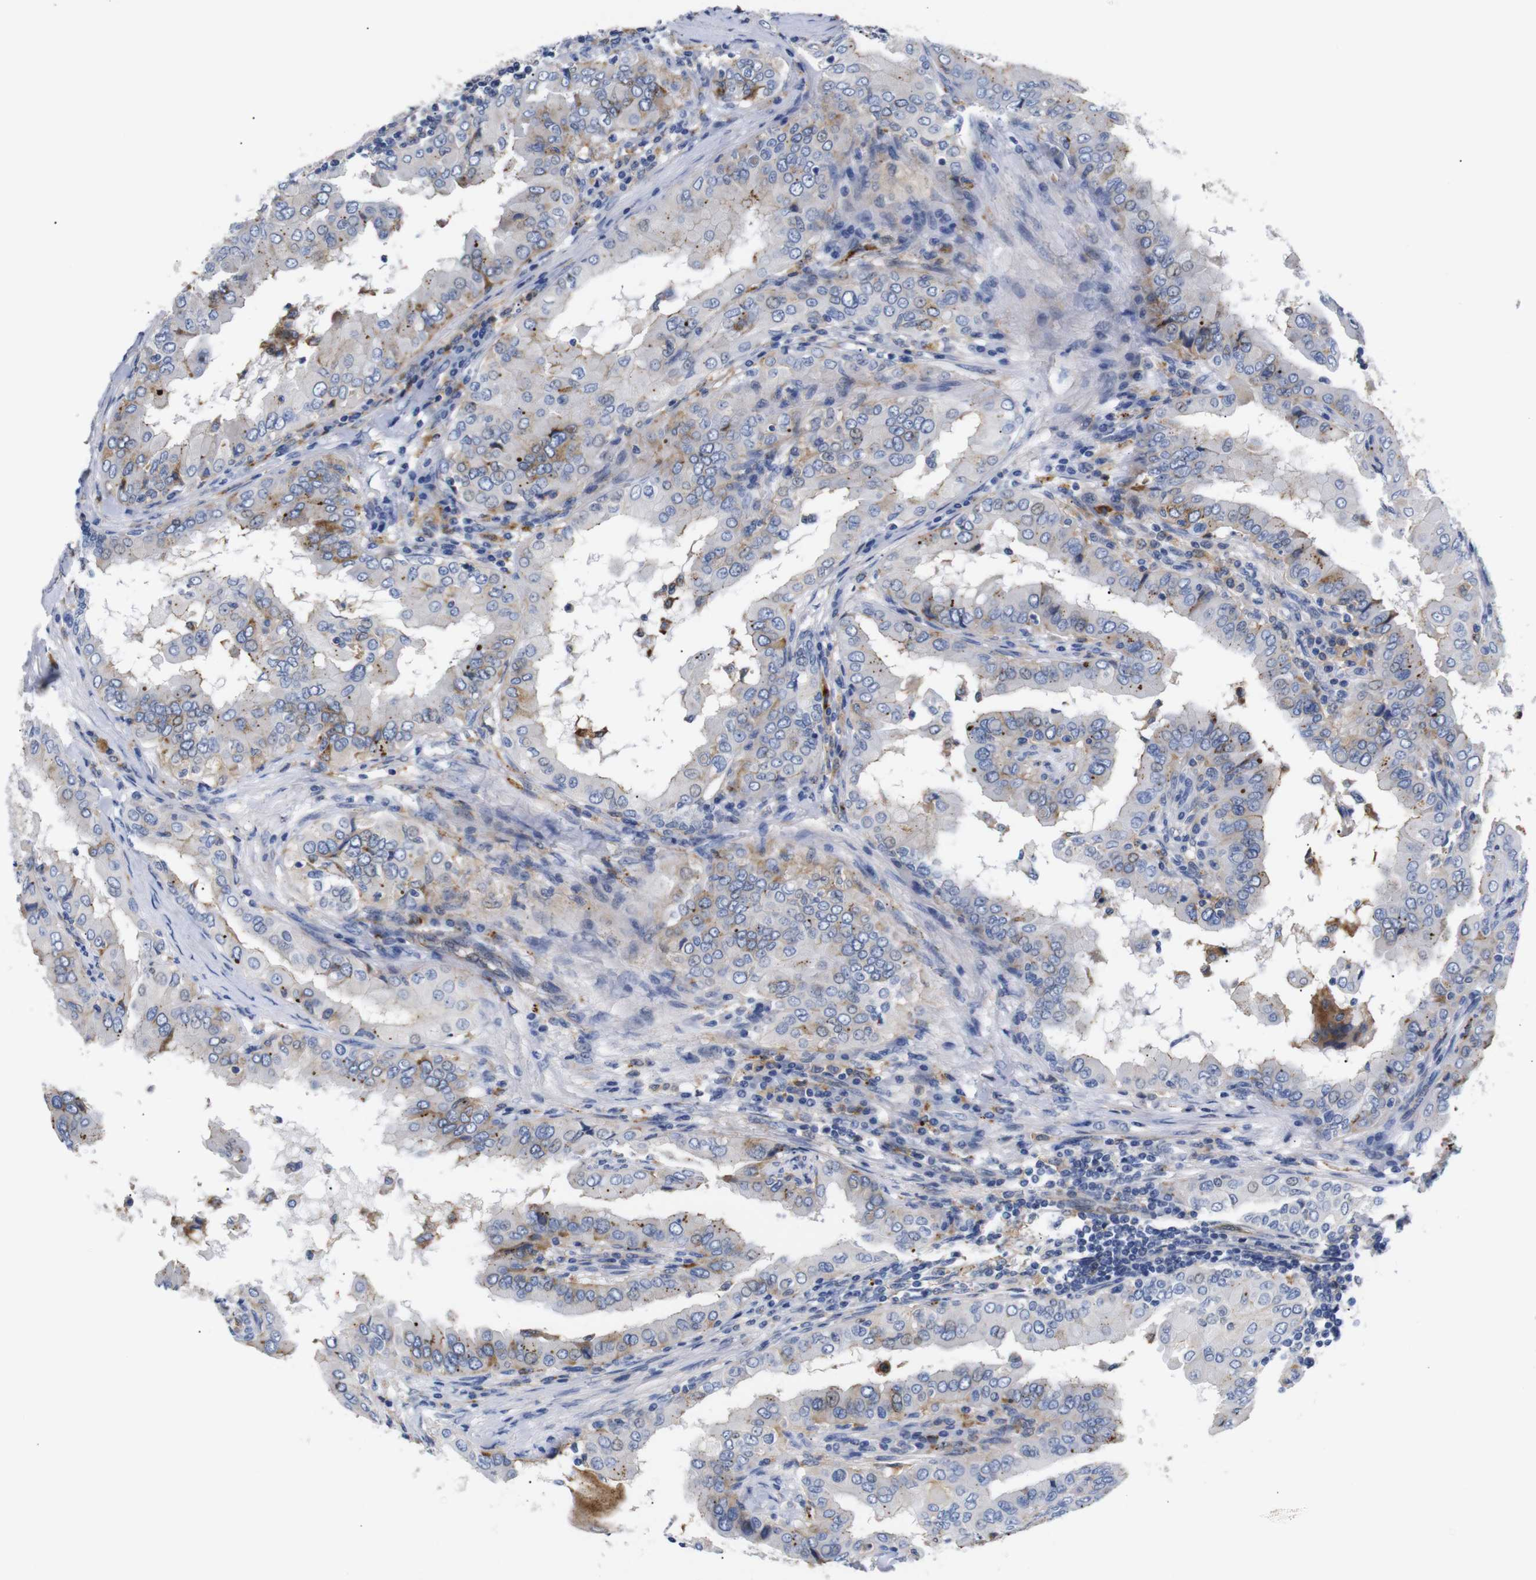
{"staining": {"intensity": "moderate", "quantity": "<25%", "location": "cytoplasmic/membranous"}, "tissue": "thyroid cancer", "cell_type": "Tumor cells", "image_type": "cancer", "snomed": [{"axis": "morphology", "description": "Papillary adenocarcinoma, NOS"}, {"axis": "topography", "description": "Thyroid gland"}], "caption": "Thyroid cancer stained for a protein displays moderate cytoplasmic/membranous positivity in tumor cells. The protein is shown in brown color, while the nuclei are stained blue.", "gene": "SDCBP", "patient": {"sex": "male", "age": 33}}